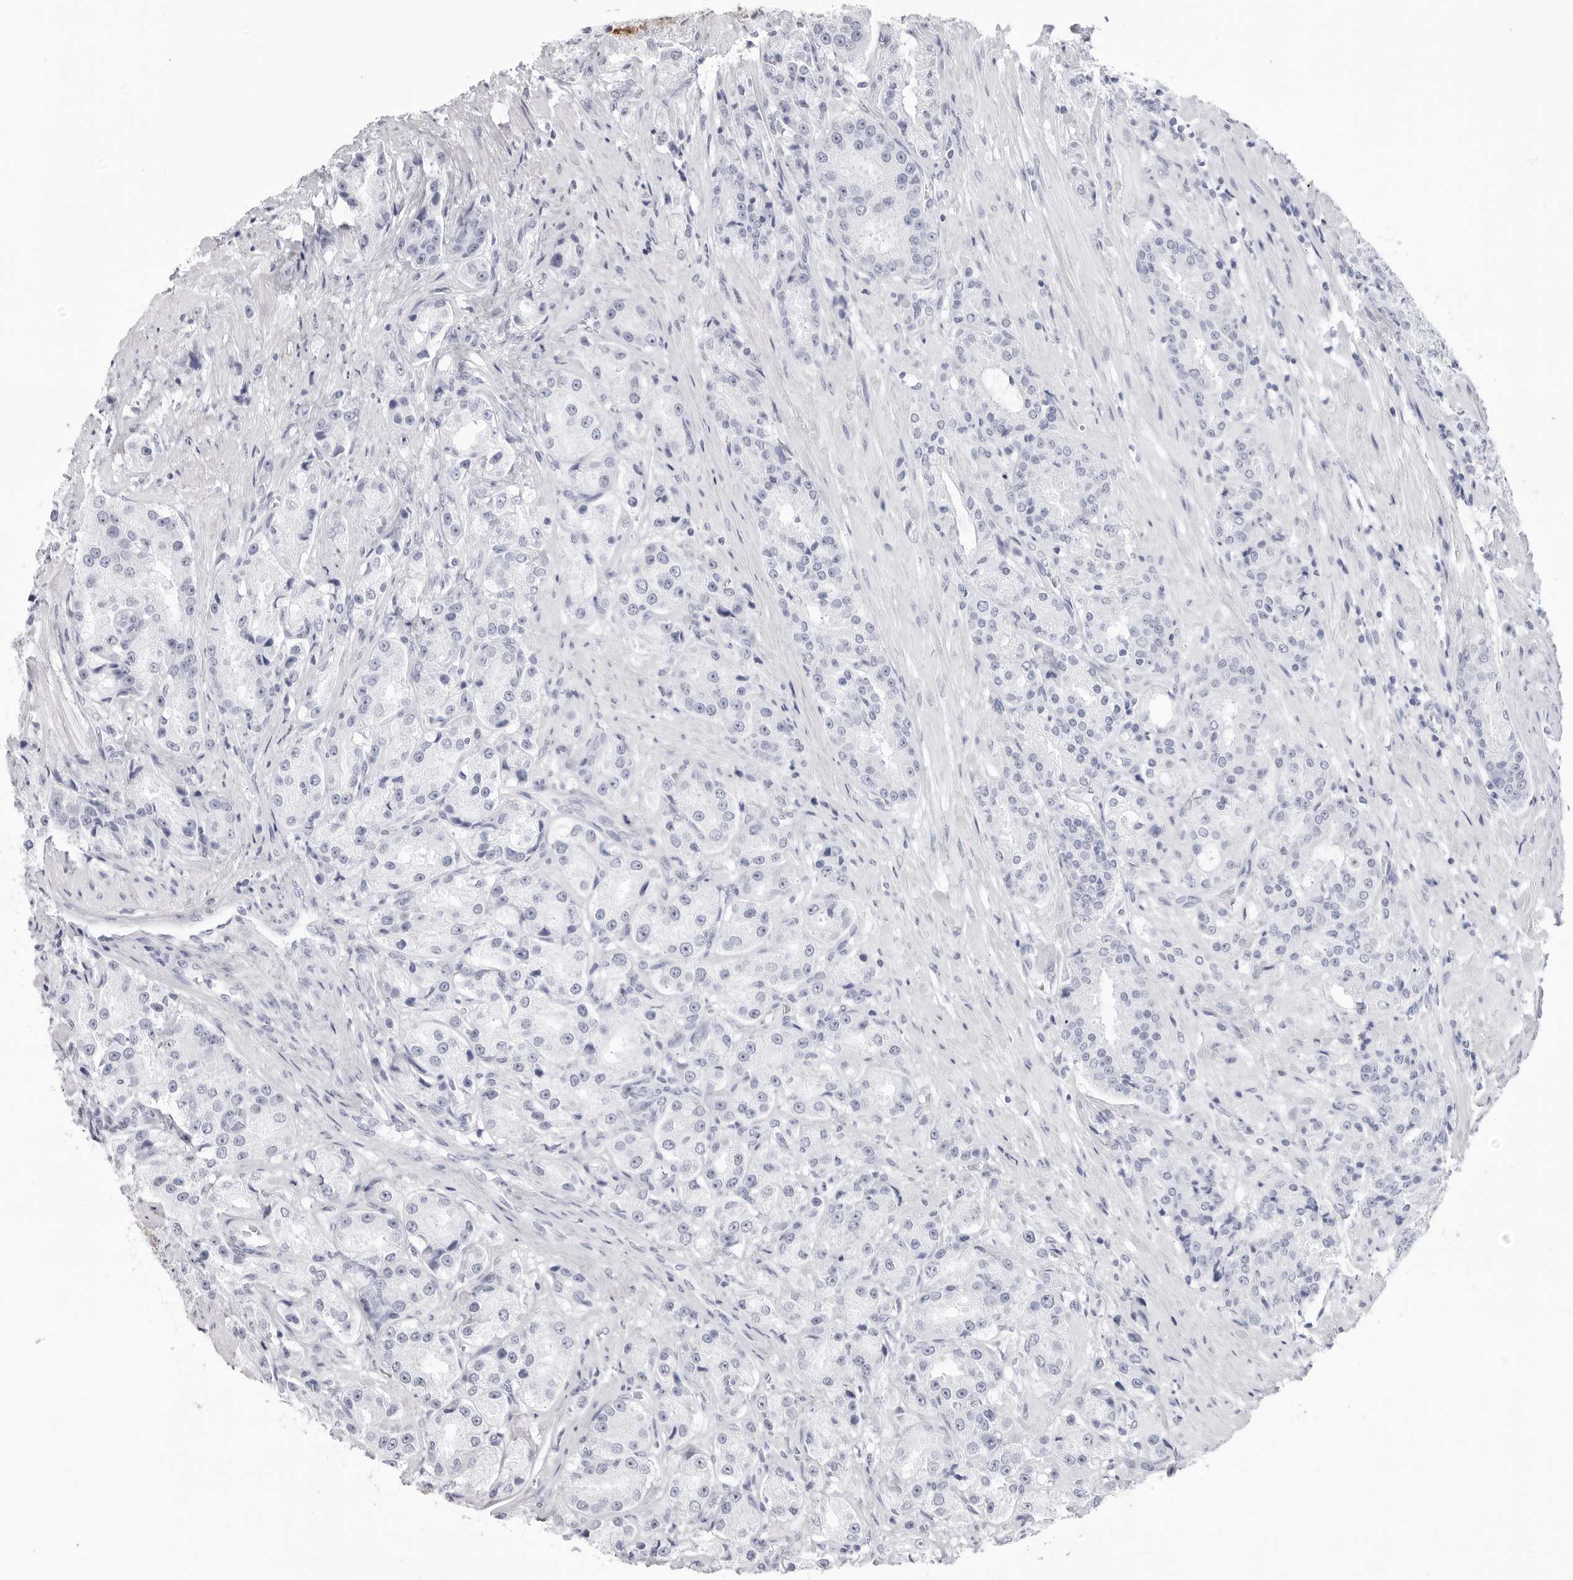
{"staining": {"intensity": "negative", "quantity": "none", "location": "none"}, "tissue": "prostate cancer", "cell_type": "Tumor cells", "image_type": "cancer", "snomed": [{"axis": "morphology", "description": "Adenocarcinoma, High grade"}, {"axis": "topography", "description": "Prostate"}], "caption": "Image shows no protein positivity in tumor cells of adenocarcinoma (high-grade) (prostate) tissue. (DAB (3,3'-diaminobenzidine) IHC visualized using brightfield microscopy, high magnification).", "gene": "CST2", "patient": {"sex": "male", "age": 60}}